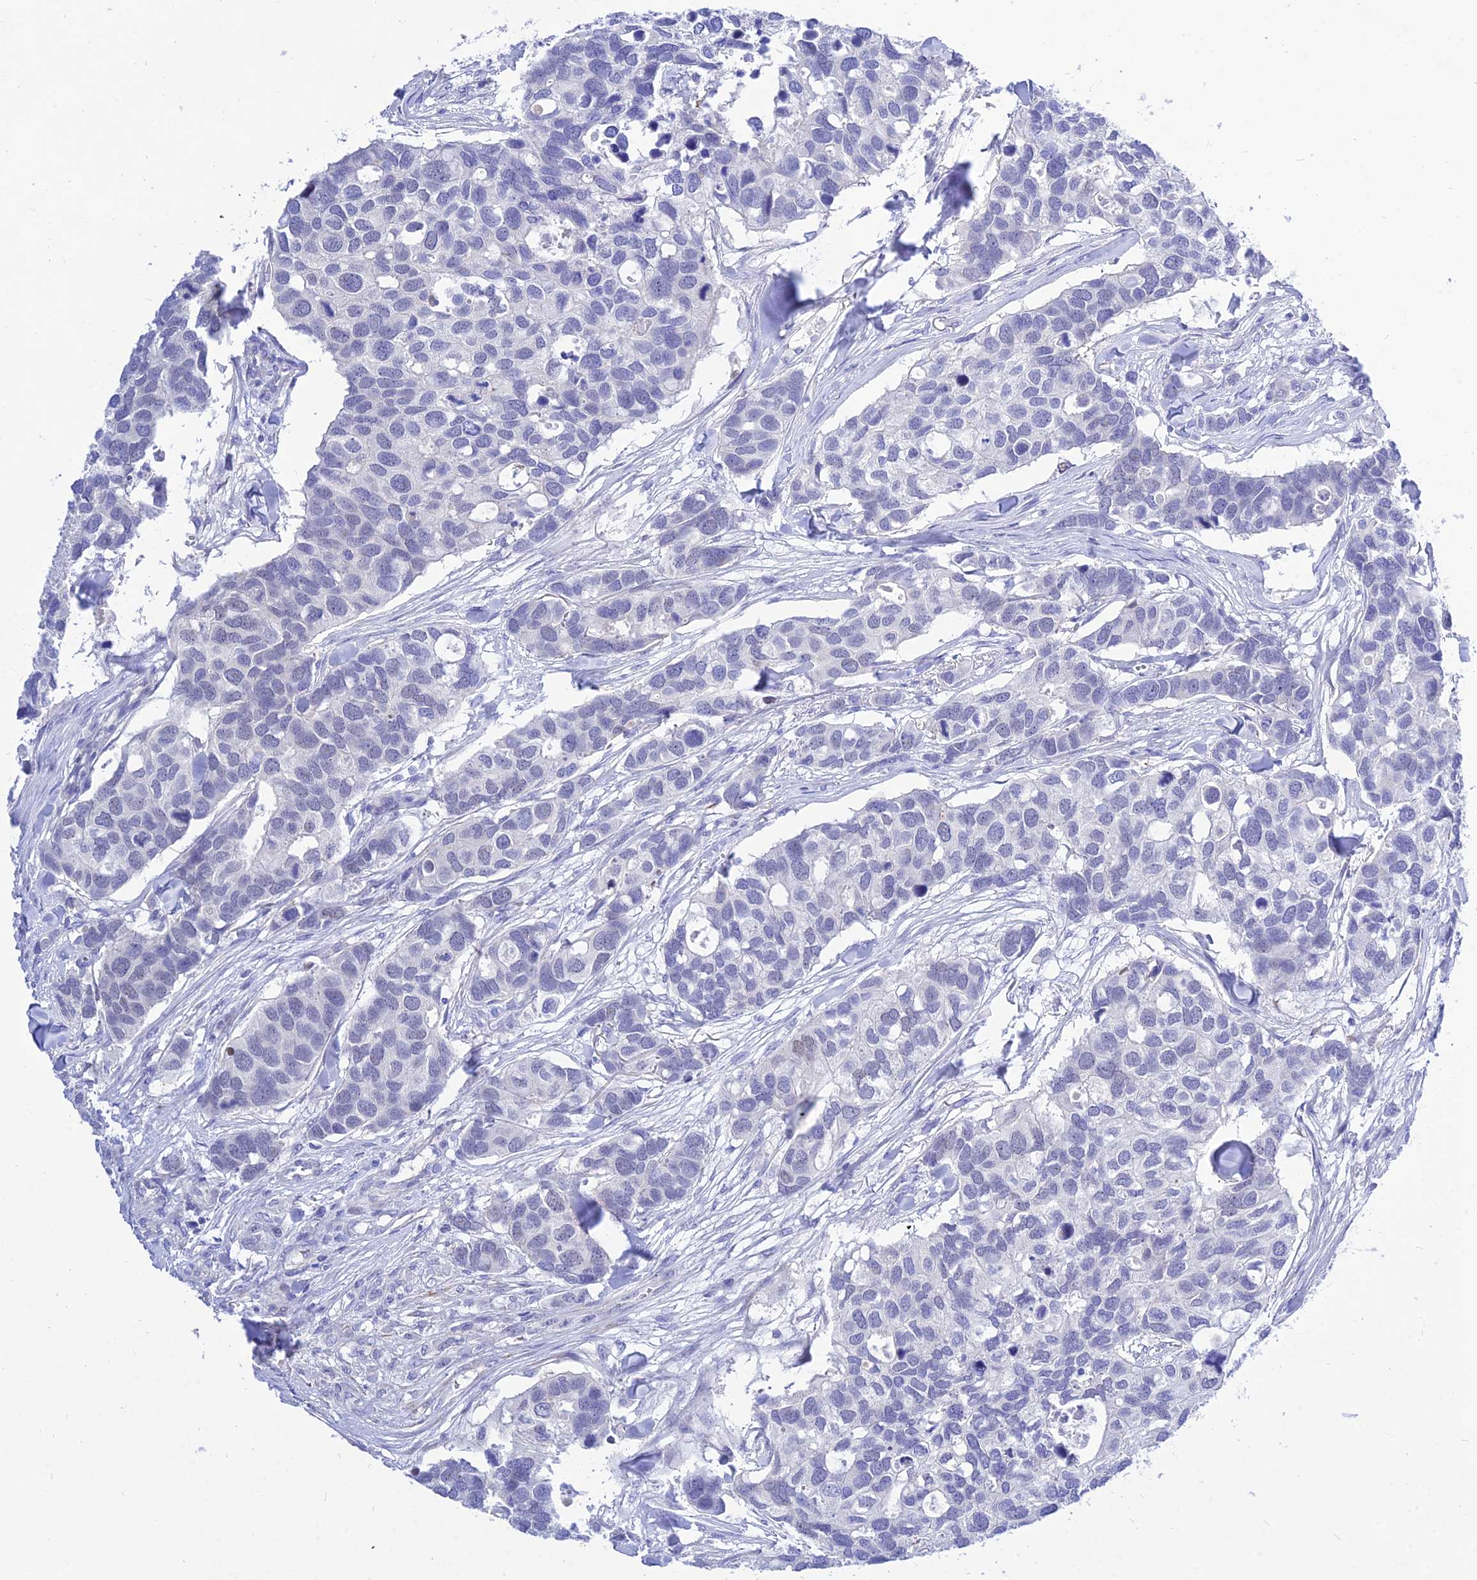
{"staining": {"intensity": "negative", "quantity": "none", "location": "none"}, "tissue": "breast cancer", "cell_type": "Tumor cells", "image_type": "cancer", "snomed": [{"axis": "morphology", "description": "Duct carcinoma"}, {"axis": "topography", "description": "Breast"}], "caption": "Protein analysis of intraductal carcinoma (breast) shows no significant staining in tumor cells.", "gene": "DEFB107A", "patient": {"sex": "female", "age": 83}}